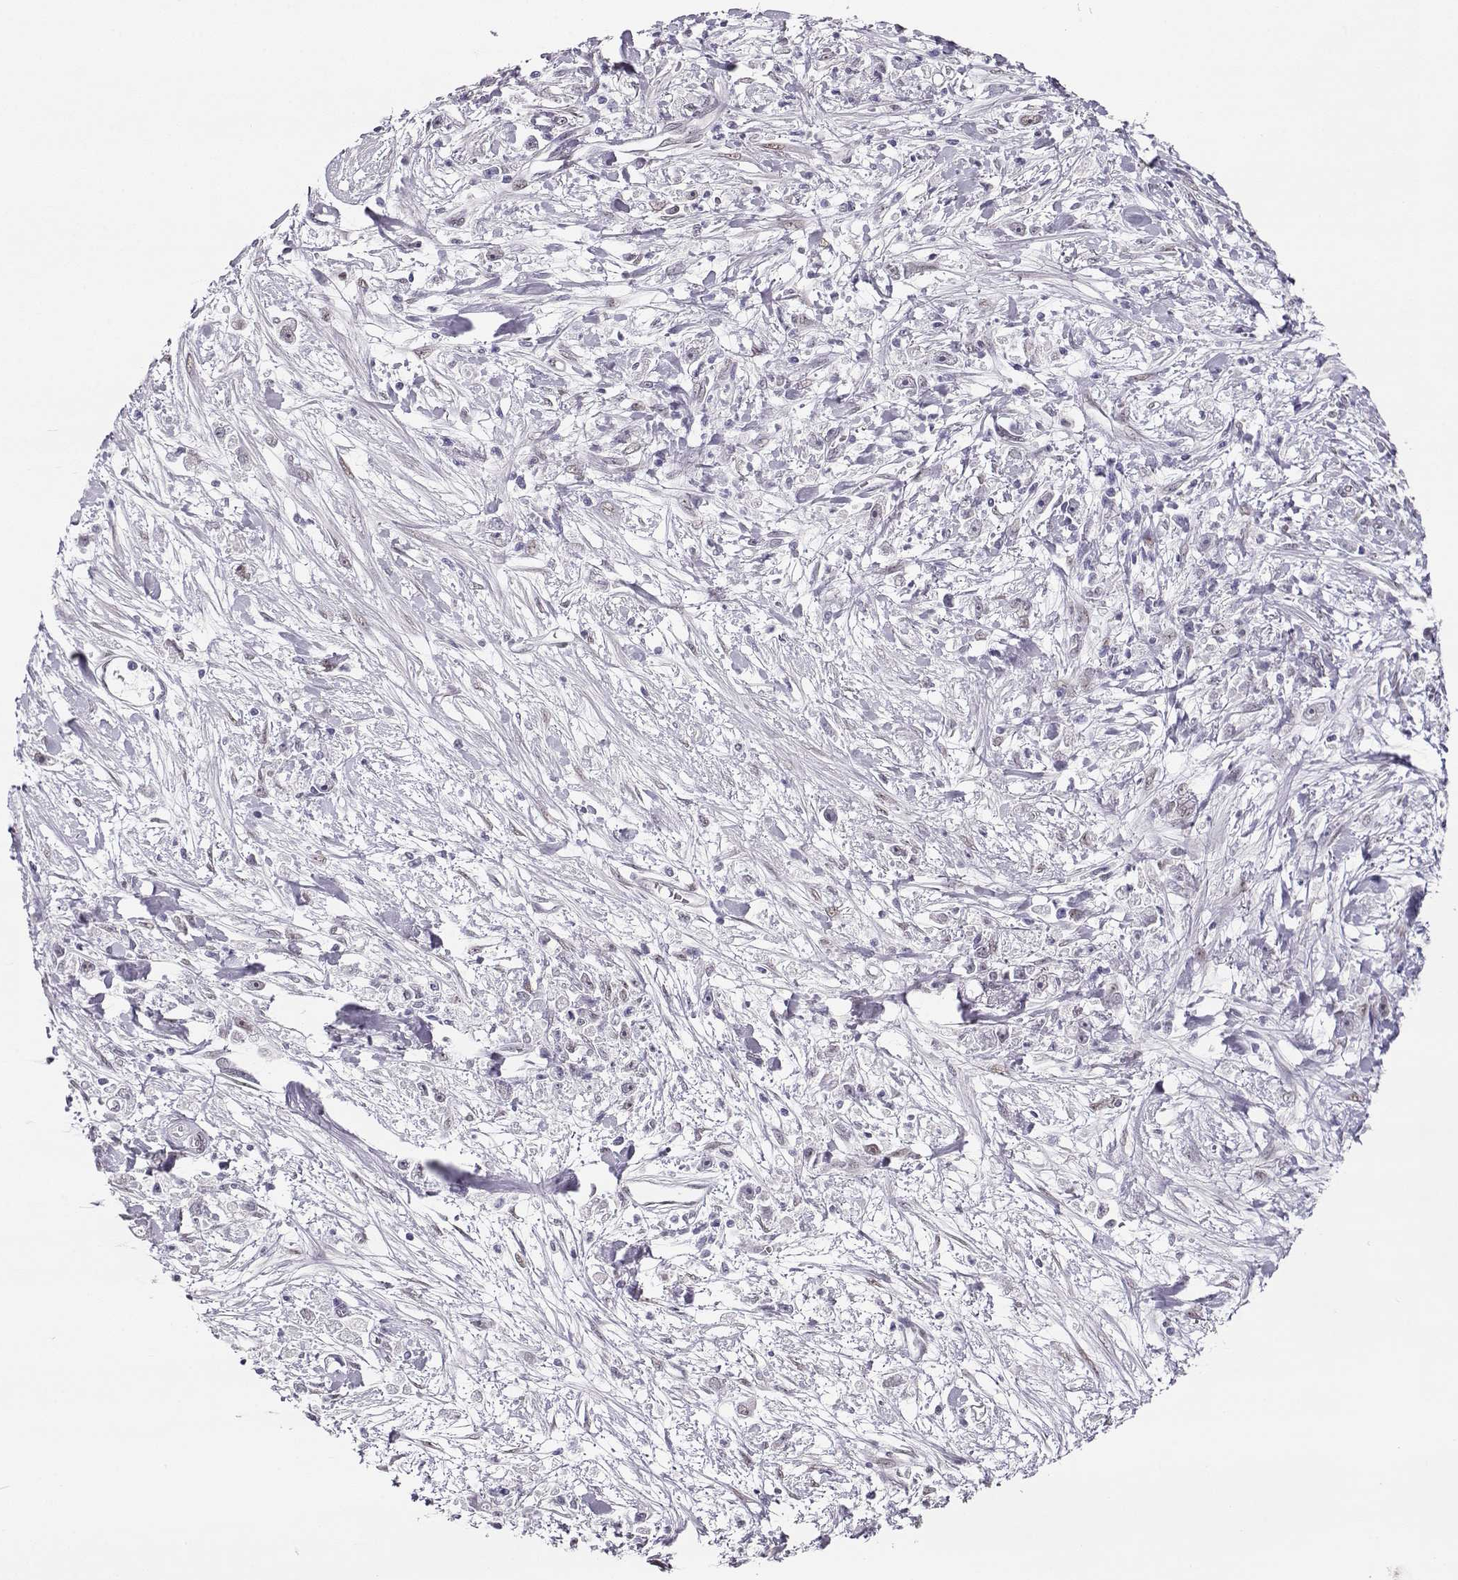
{"staining": {"intensity": "negative", "quantity": "none", "location": "none"}, "tissue": "stomach cancer", "cell_type": "Tumor cells", "image_type": "cancer", "snomed": [{"axis": "morphology", "description": "Adenocarcinoma, NOS"}, {"axis": "topography", "description": "Stomach"}], "caption": "Immunohistochemistry histopathology image of stomach cancer (adenocarcinoma) stained for a protein (brown), which shows no positivity in tumor cells. (Immunohistochemistry, brightfield microscopy, high magnification).", "gene": "POLI", "patient": {"sex": "female", "age": 59}}